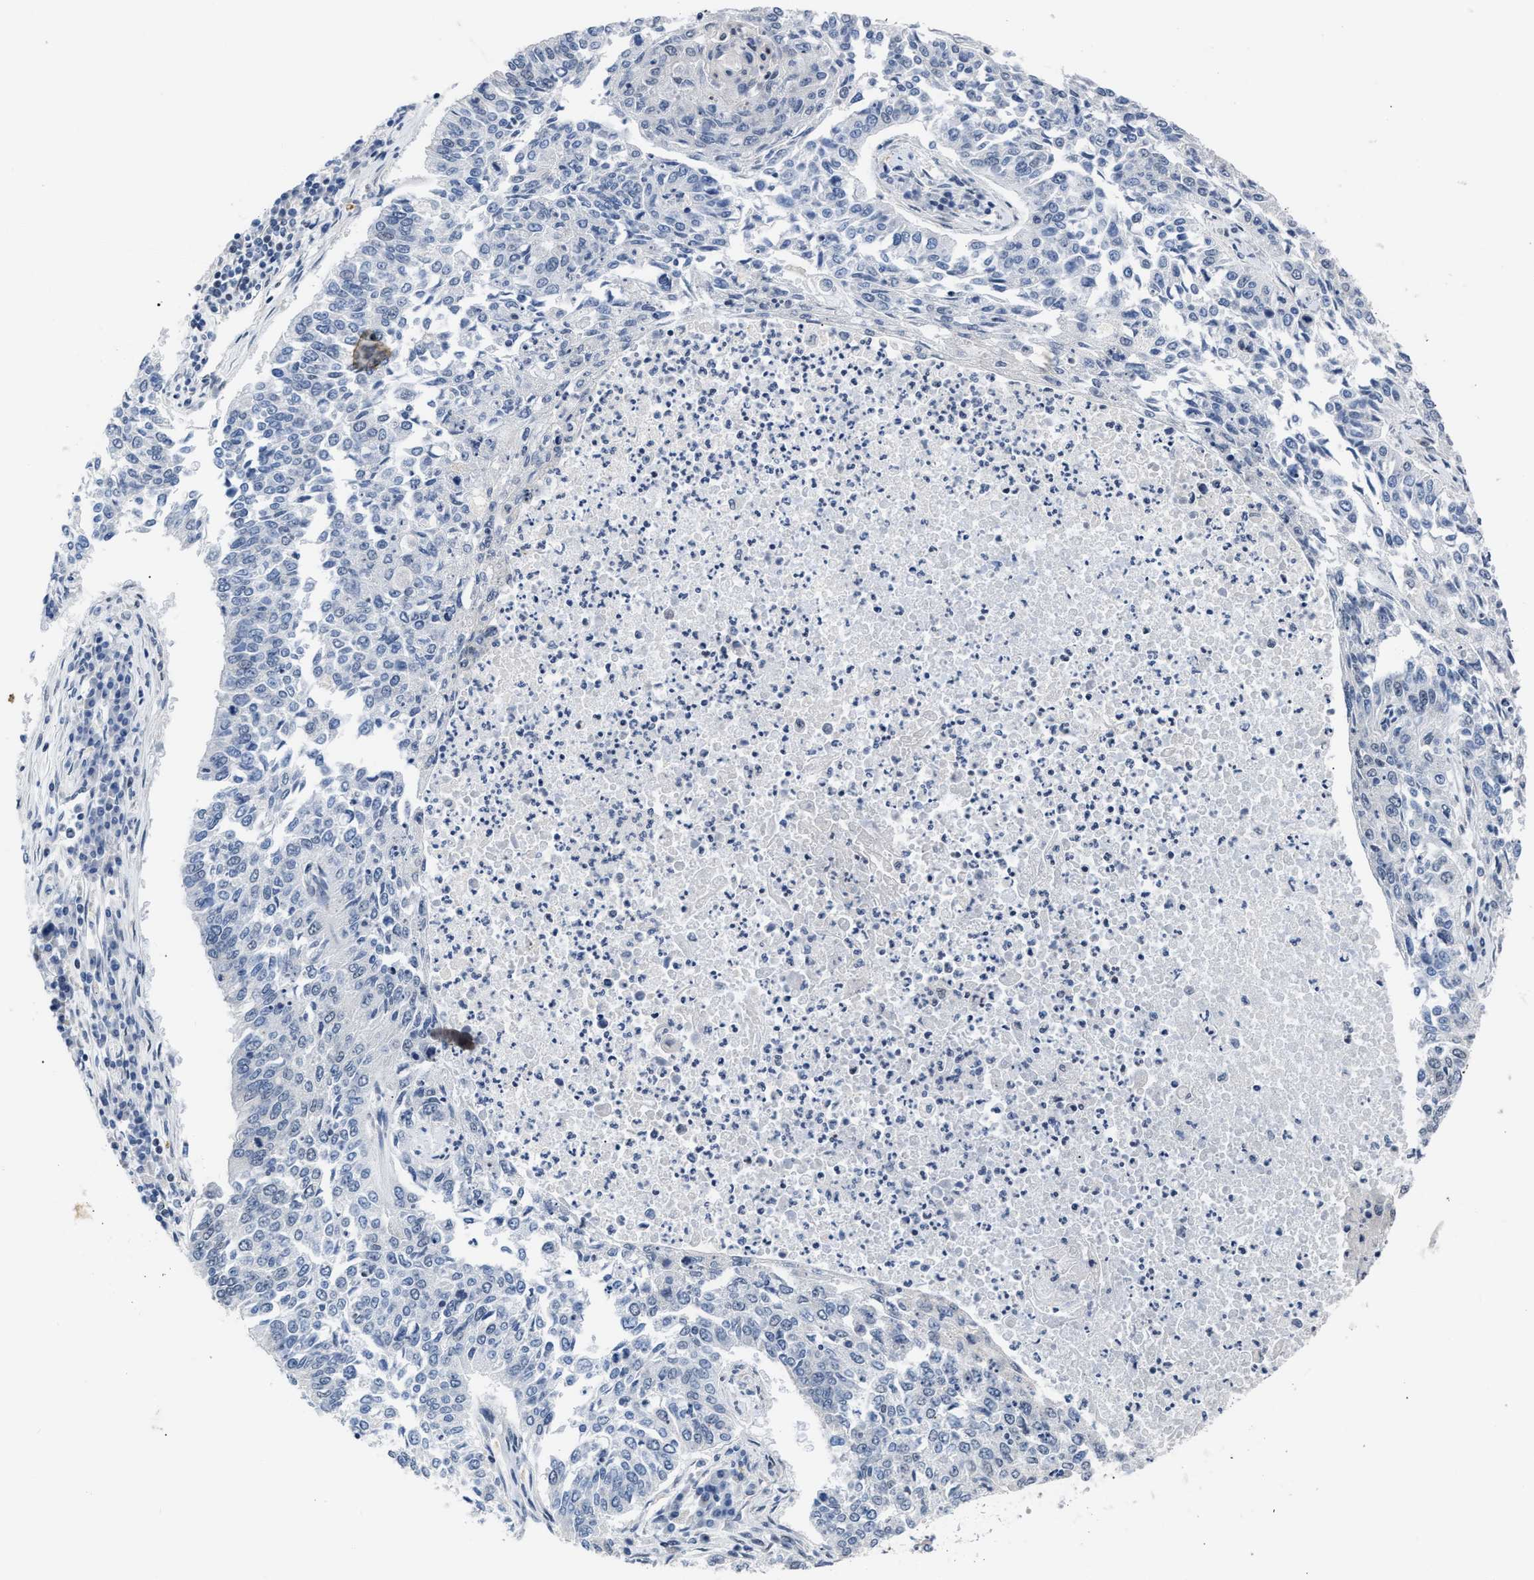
{"staining": {"intensity": "negative", "quantity": "none", "location": "none"}, "tissue": "lung cancer", "cell_type": "Tumor cells", "image_type": "cancer", "snomed": [{"axis": "morphology", "description": "Normal tissue, NOS"}, {"axis": "morphology", "description": "Squamous cell carcinoma, NOS"}, {"axis": "topography", "description": "Cartilage tissue"}, {"axis": "topography", "description": "Bronchus"}, {"axis": "topography", "description": "Lung"}], "caption": "This photomicrograph is of squamous cell carcinoma (lung) stained with IHC to label a protein in brown with the nuclei are counter-stained blue. There is no staining in tumor cells.", "gene": "TXNRD3", "patient": {"sex": "female", "age": 49}}